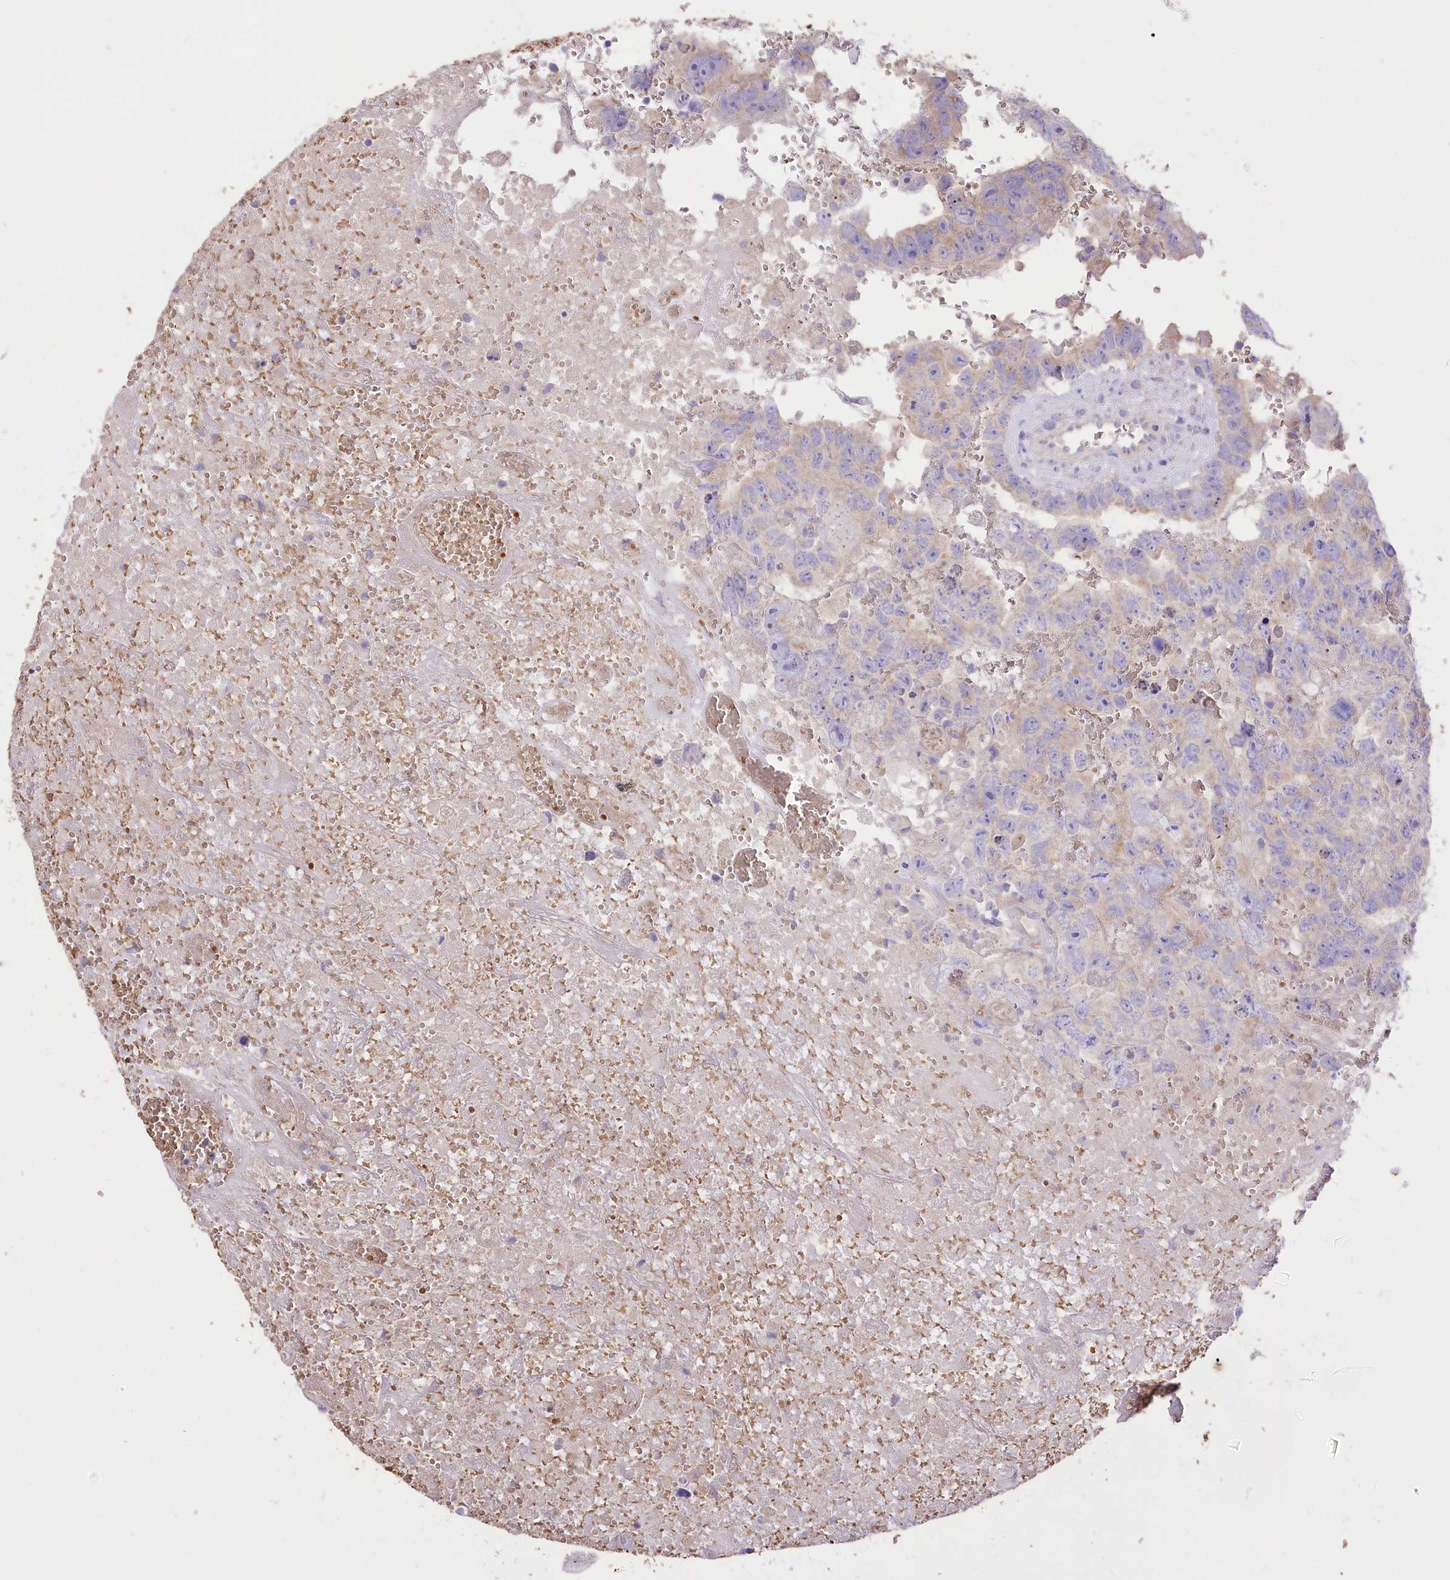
{"staining": {"intensity": "weak", "quantity": "25%-75%", "location": "cytoplasmic/membranous"}, "tissue": "testis cancer", "cell_type": "Tumor cells", "image_type": "cancer", "snomed": [{"axis": "morphology", "description": "Carcinoma, Embryonal, NOS"}, {"axis": "topography", "description": "Testis"}], "caption": "Immunohistochemistry (IHC) of human testis embryonal carcinoma displays low levels of weak cytoplasmic/membranous positivity in about 25%-75% of tumor cells.", "gene": "PRSS53", "patient": {"sex": "male", "age": 45}}